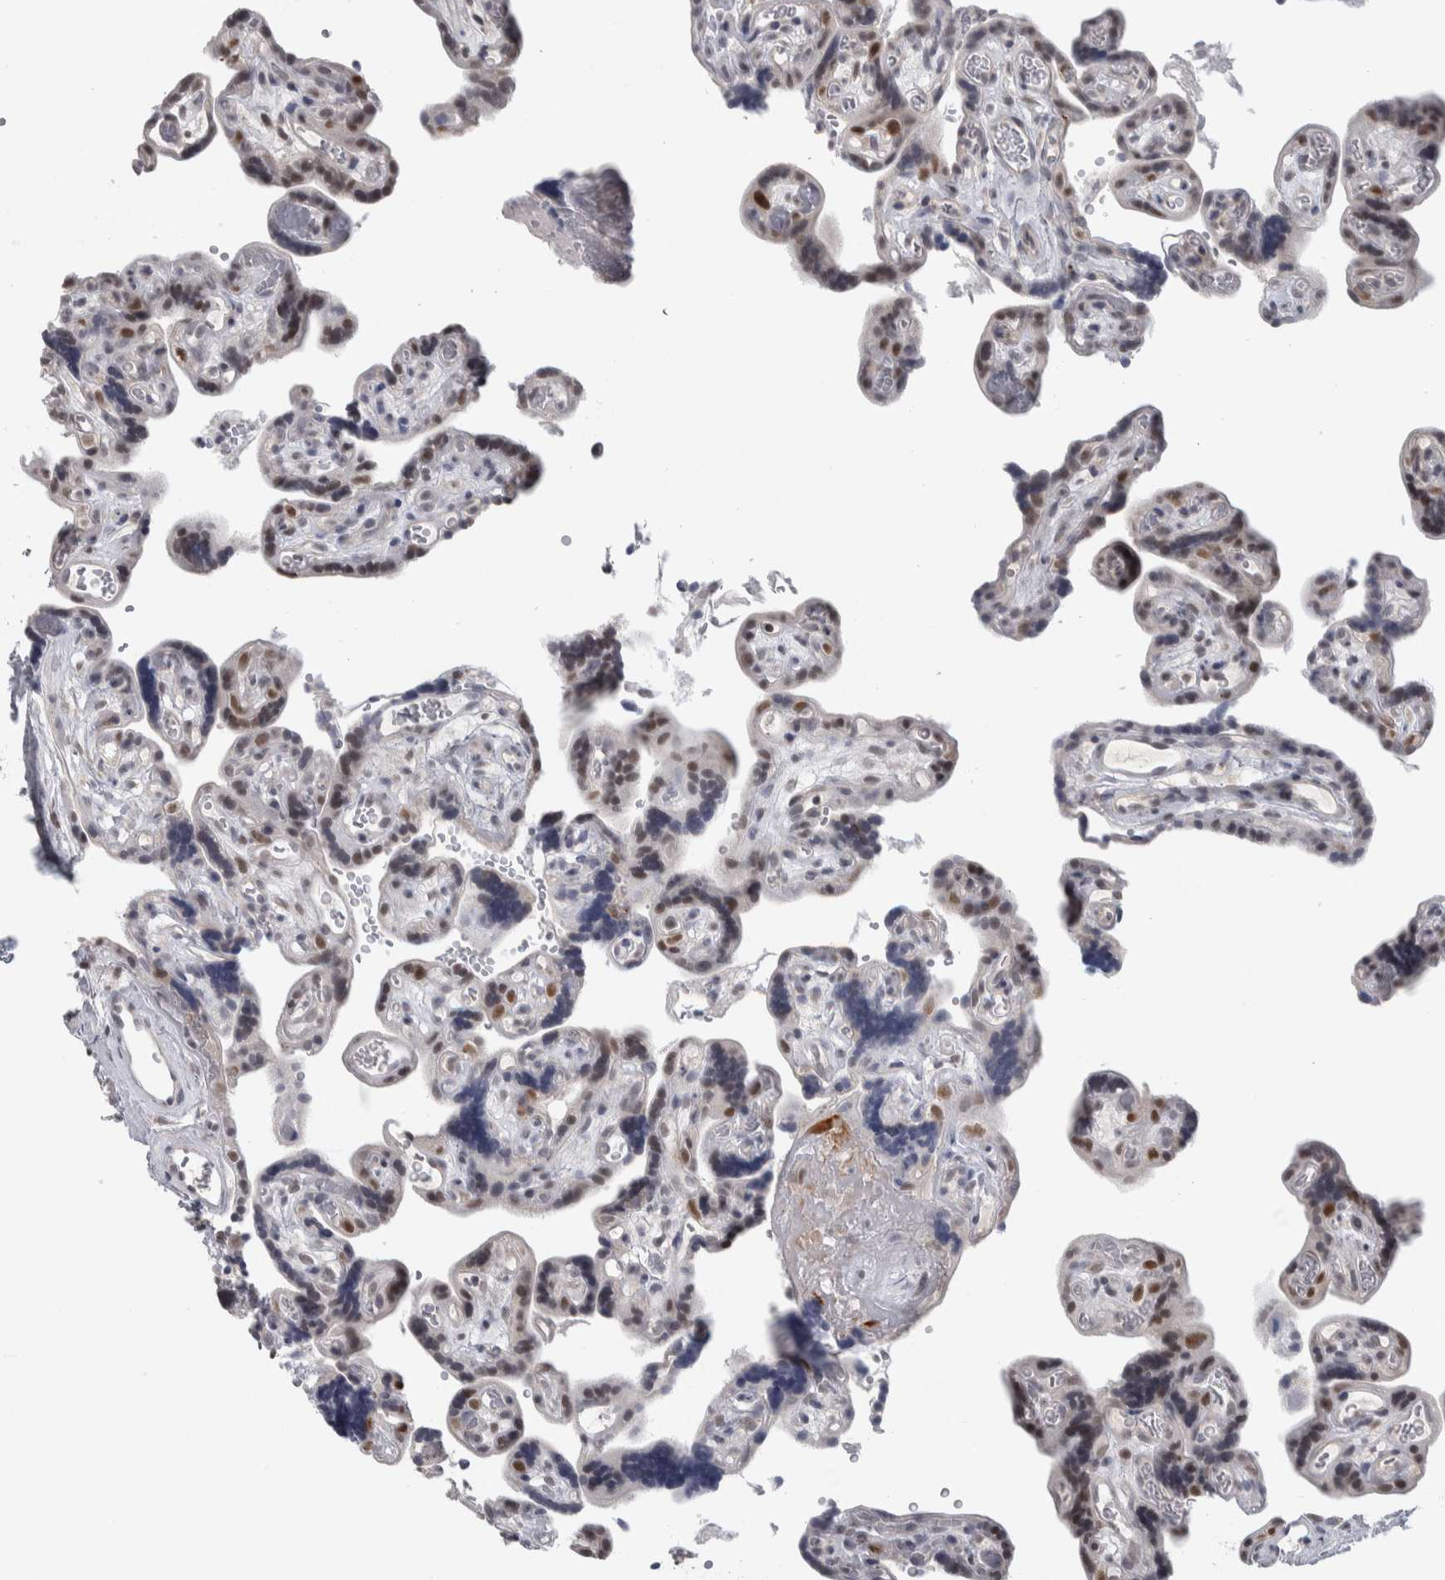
{"staining": {"intensity": "moderate", "quantity": ">75%", "location": "nuclear"}, "tissue": "placenta", "cell_type": "Decidual cells", "image_type": "normal", "snomed": [{"axis": "morphology", "description": "Normal tissue, NOS"}, {"axis": "topography", "description": "Placenta"}], "caption": "Unremarkable placenta shows moderate nuclear positivity in about >75% of decidual cells.", "gene": "HEXIM2", "patient": {"sex": "female", "age": 30}}